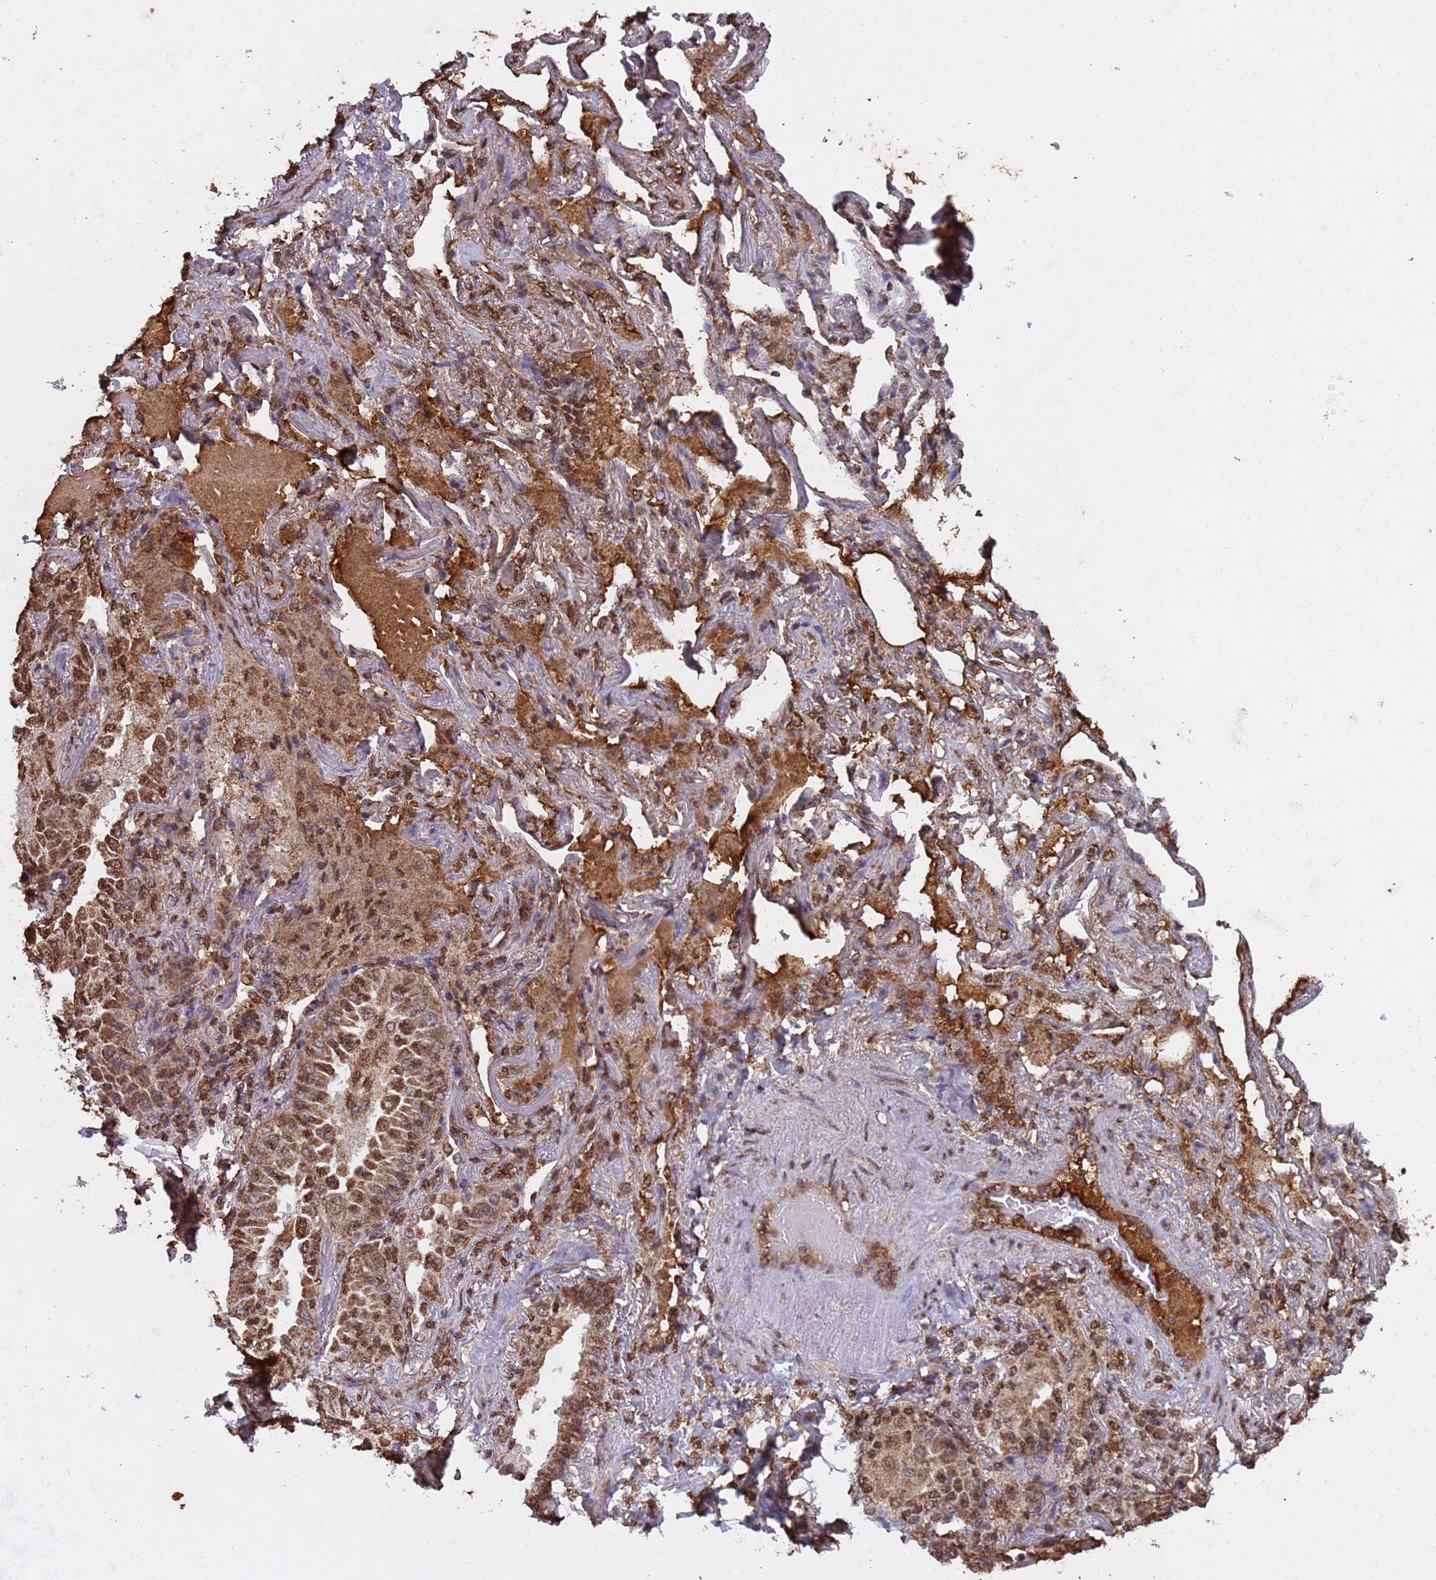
{"staining": {"intensity": "moderate", "quantity": ">75%", "location": "nuclear"}, "tissue": "lung cancer", "cell_type": "Tumor cells", "image_type": "cancer", "snomed": [{"axis": "morphology", "description": "Adenocarcinoma, NOS"}, {"axis": "topography", "description": "Lung"}], "caption": "Moderate nuclear positivity for a protein is appreciated in about >75% of tumor cells of lung adenocarcinoma using IHC.", "gene": "HDAC10", "patient": {"sex": "female", "age": 69}}